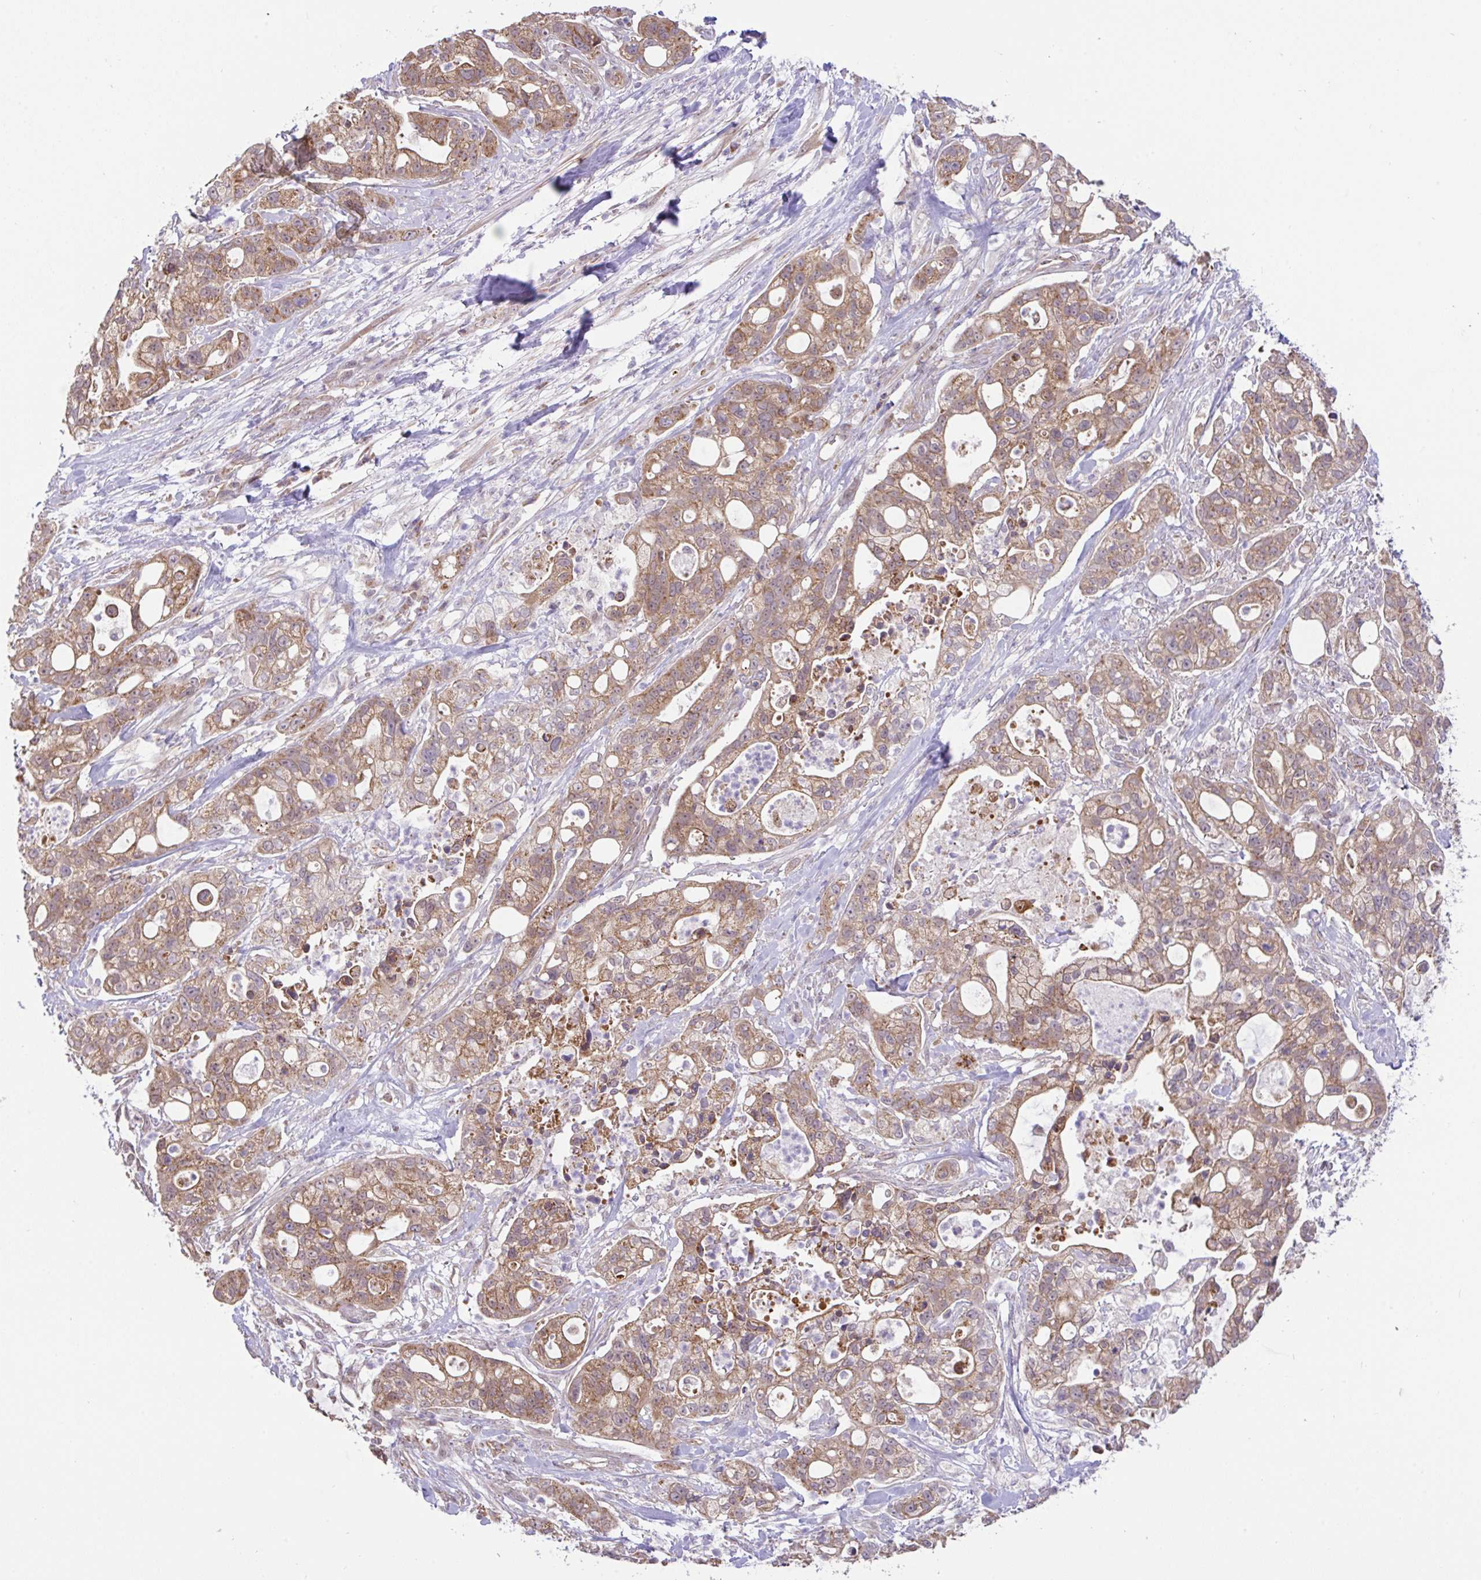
{"staining": {"intensity": "moderate", "quantity": ">75%", "location": "cytoplasmic/membranous"}, "tissue": "pancreatic cancer", "cell_type": "Tumor cells", "image_type": "cancer", "snomed": [{"axis": "morphology", "description": "Adenocarcinoma, NOS"}, {"axis": "topography", "description": "Pancreas"}], "caption": "About >75% of tumor cells in adenocarcinoma (pancreatic) reveal moderate cytoplasmic/membranous protein positivity as visualized by brown immunohistochemical staining.", "gene": "DLEU7", "patient": {"sex": "female", "age": 69}}